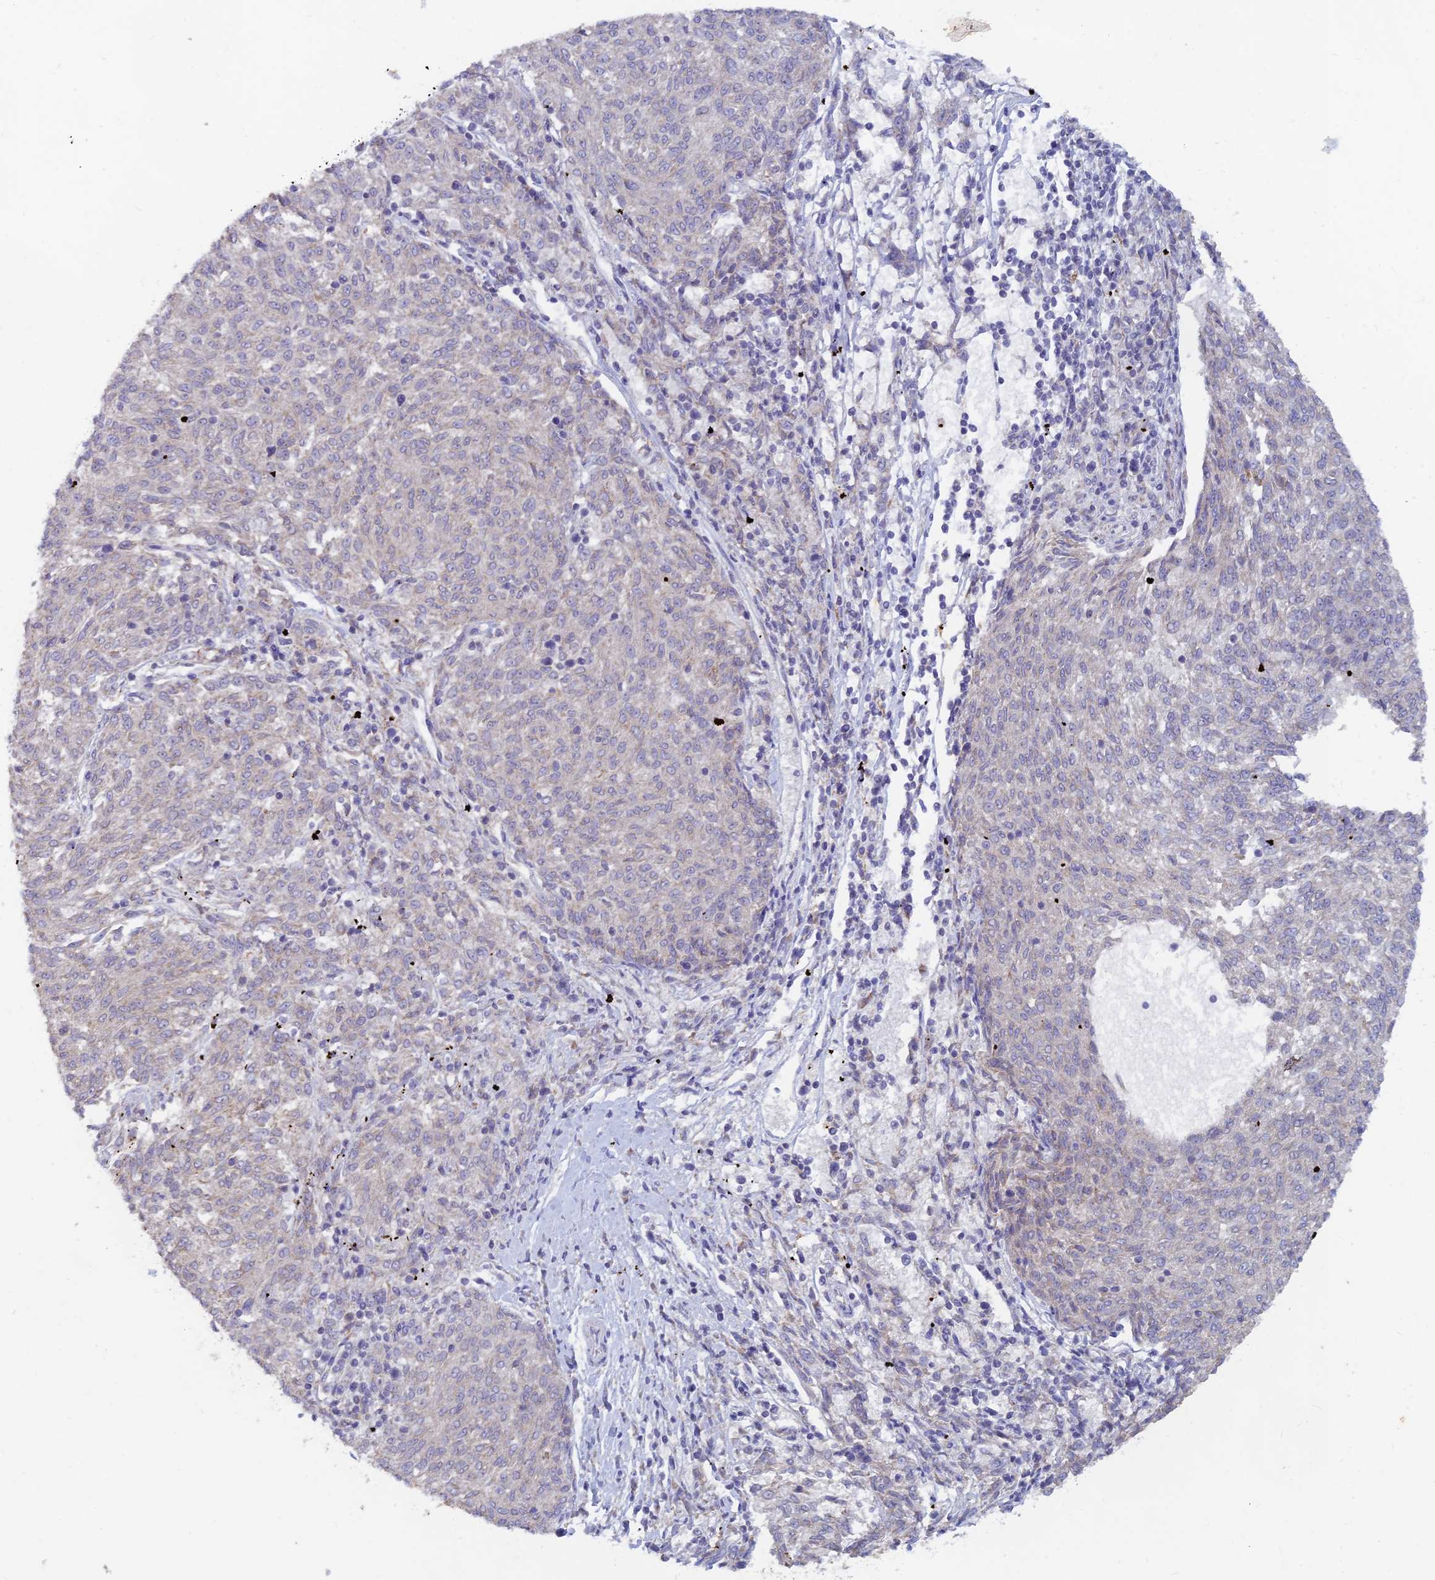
{"staining": {"intensity": "negative", "quantity": "none", "location": "none"}, "tissue": "melanoma", "cell_type": "Tumor cells", "image_type": "cancer", "snomed": [{"axis": "morphology", "description": "Malignant melanoma, NOS"}, {"axis": "topography", "description": "Skin"}], "caption": "Melanoma was stained to show a protein in brown. There is no significant staining in tumor cells. (Brightfield microscopy of DAB (3,3'-diaminobenzidine) immunohistochemistry (IHC) at high magnification).", "gene": "LRIF1", "patient": {"sex": "female", "age": 72}}